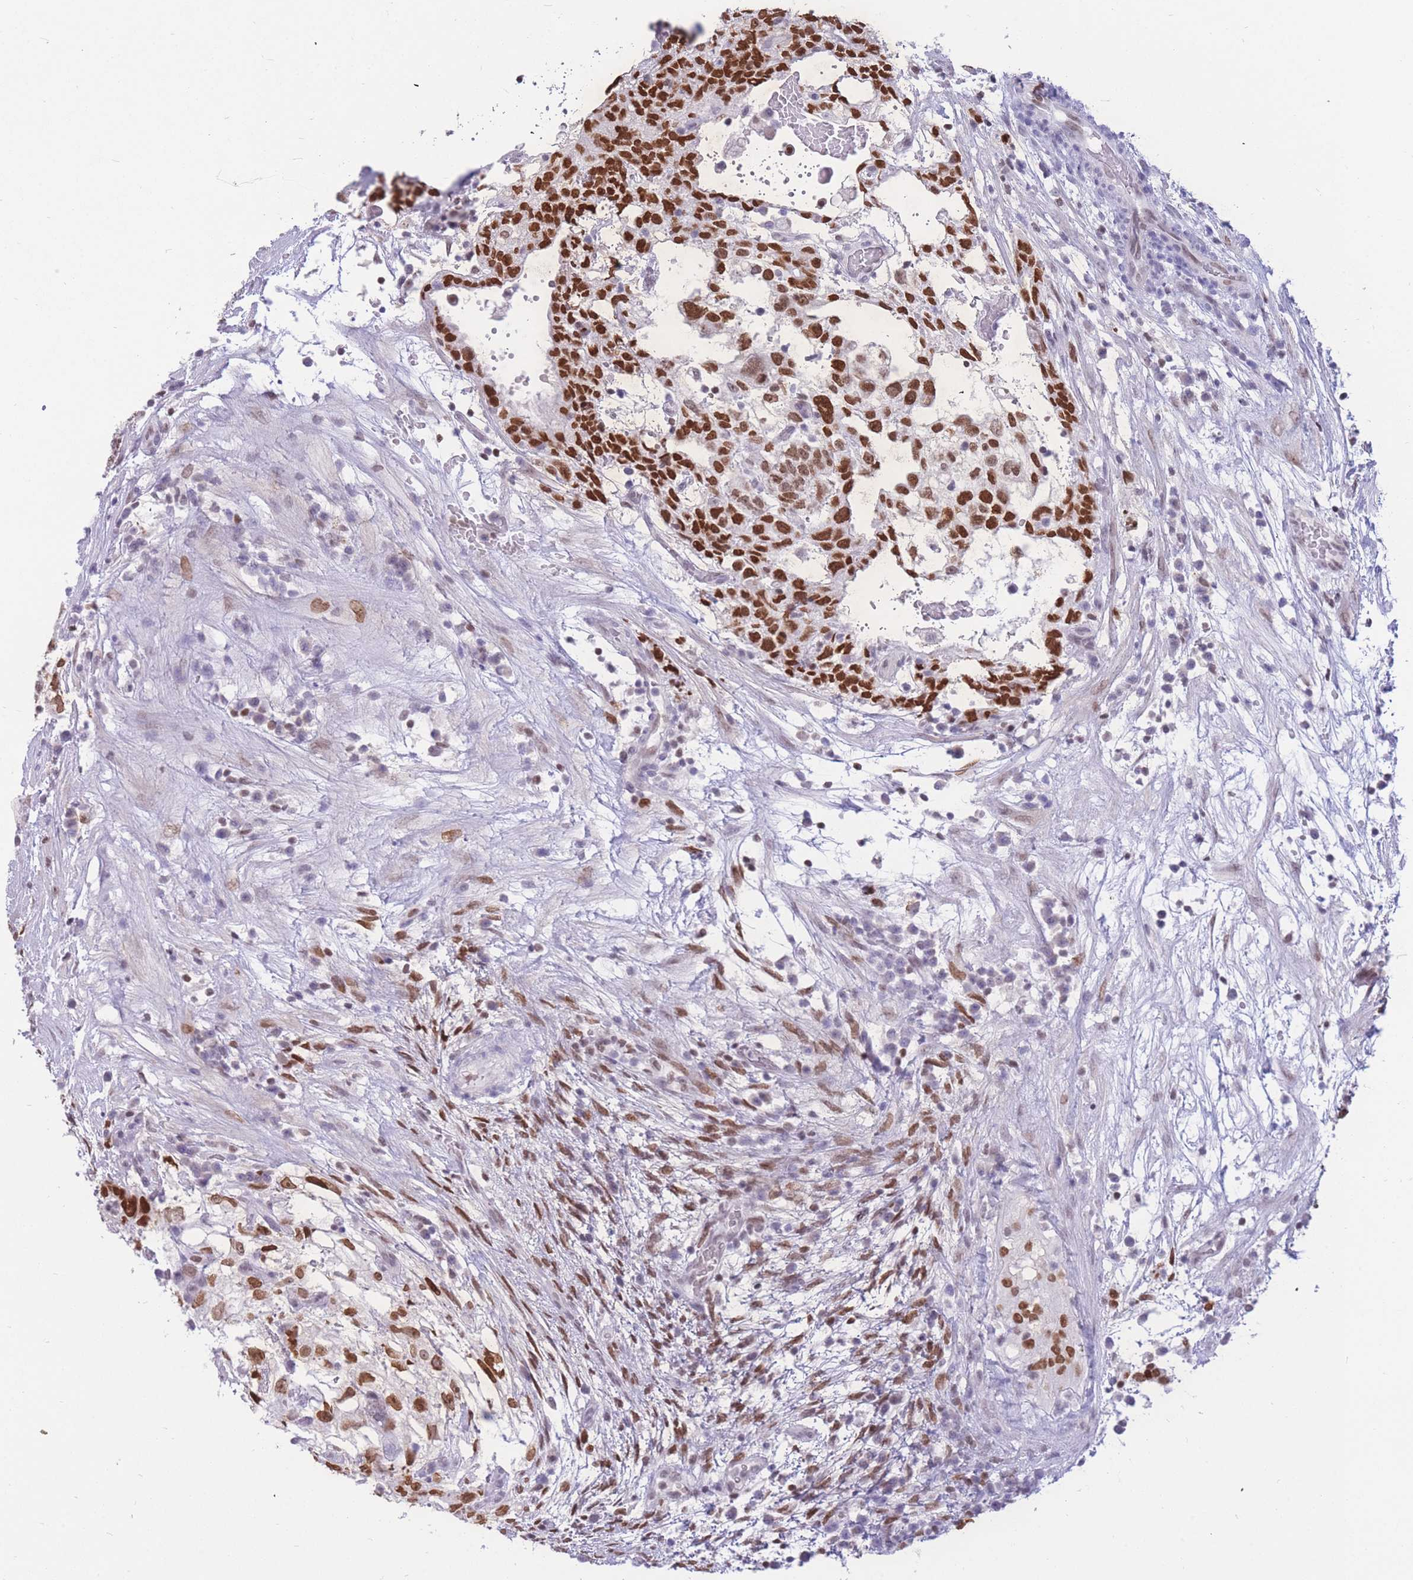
{"staining": {"intensity": "moderate", "quantity": ">75%", "location": "nuclear"}, "tissue": "testis cancer", "cell_type": "Tumor cells", "image_type": "cancer", "snomed": [{"axis": "morphology", "description": "Normal tissue, NOS"}, {"axis": "morphology", "description": "Carcinoma, Embryonal, NOS"}, {"axis": "topography", "description": "Testis"}], "caption": "Immunohistochemistry photomicrograph of testis embryonal carcinoma stained for a protein (brown), which exhibits medium levels of moderate nuclear expression in approximately >75% of tumor cells.", "gene": "HMGN1", "patient": {"sex": "male", "age": 32}}